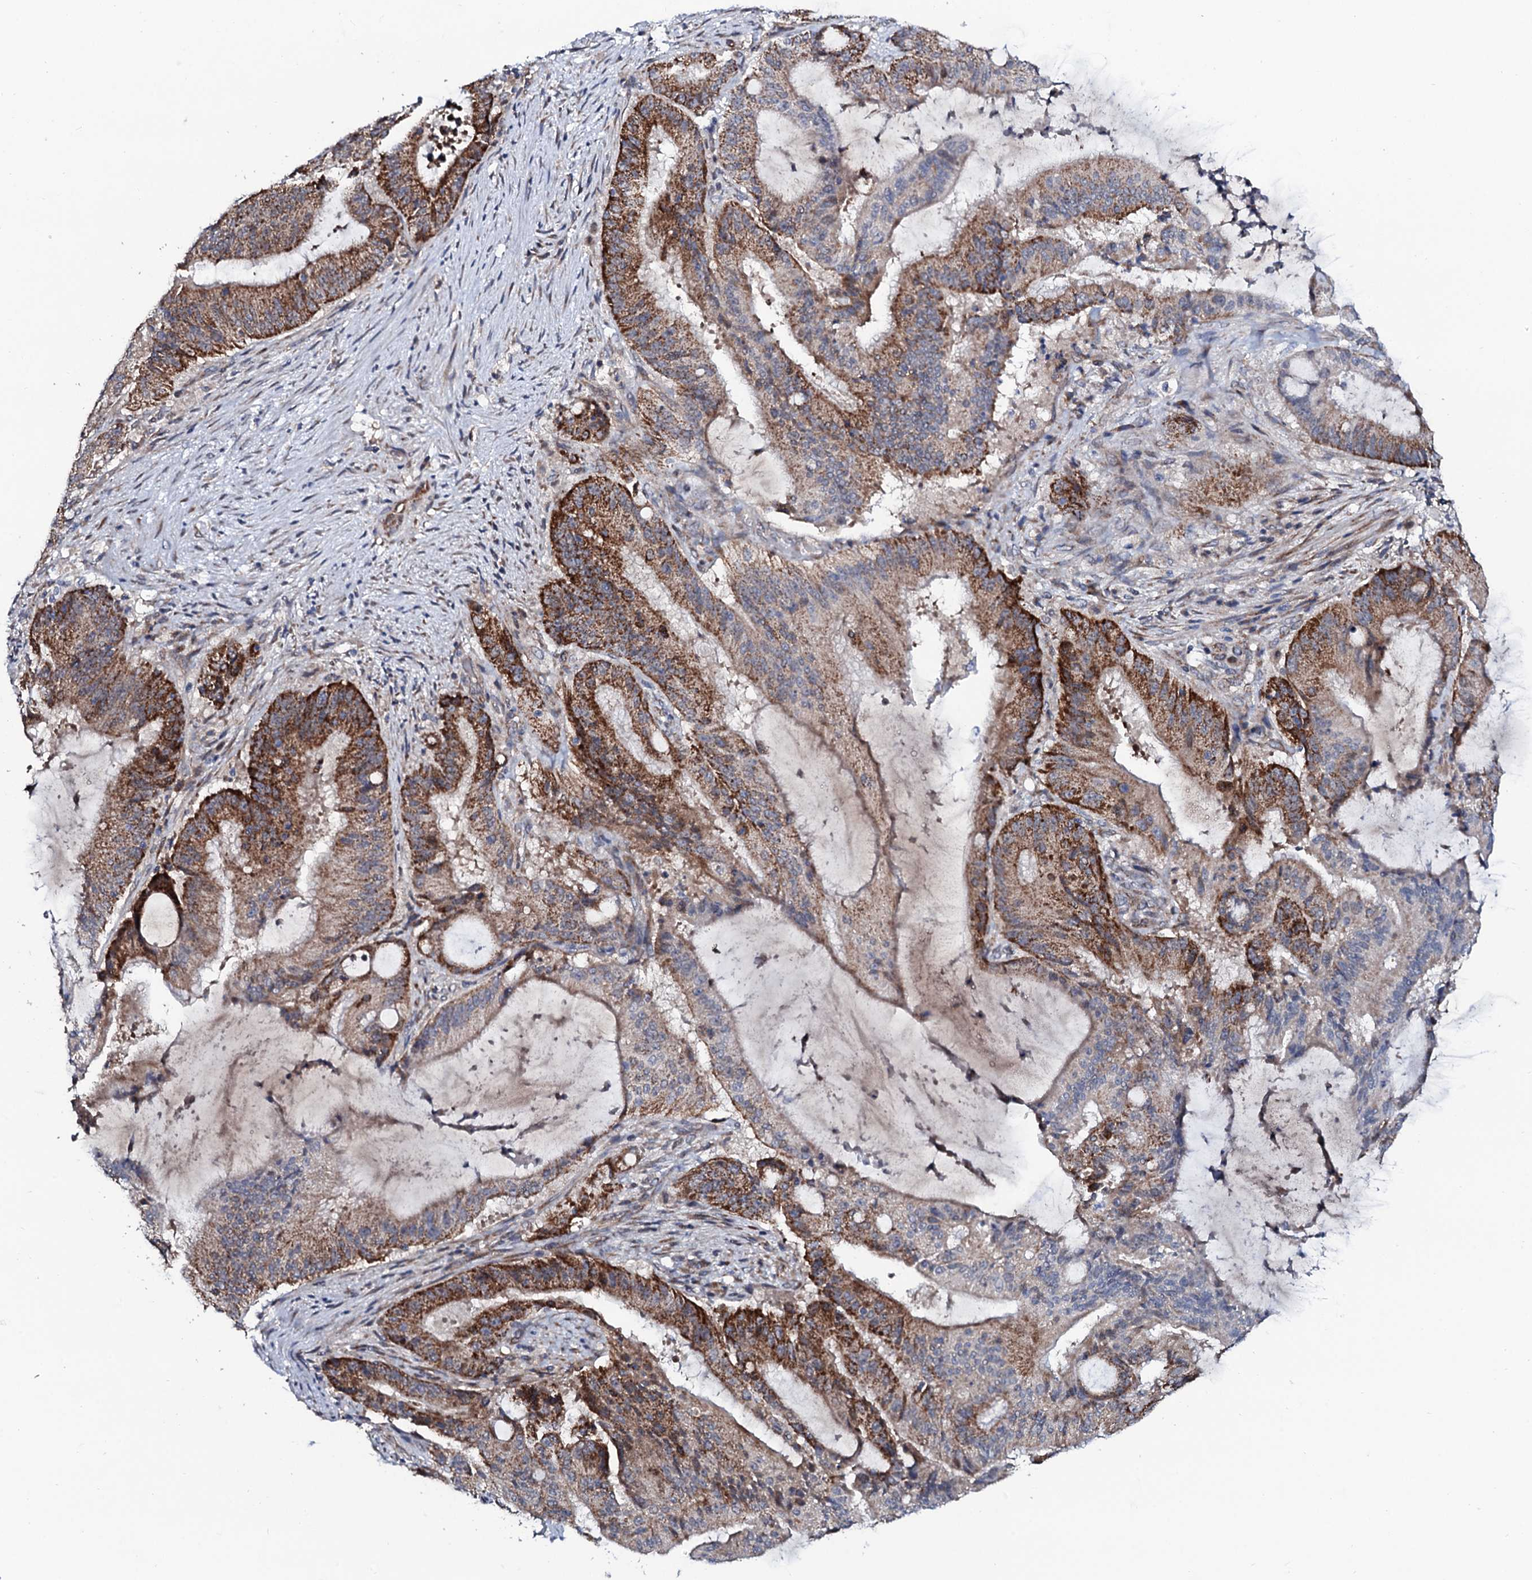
{"staining": {"intensity": "strong", "quantity": "25%-75%", "location": "cytoplasmic/membranous"}, "tissue": "liver cancer", "cell_type": "Tumor cells", "image_type": "cancer", "snomed": [{"axis": "morphology", "description": "Normal tissue, NOS"}, {"axis": "morphology", "description": "Cholangiocarcinoma"}, {"axis": "topography", "description": "Liver"}, {"axis": "topography", "description": "Peripheral nerve tissue"}], "caption": "Tumor cells demonstrate high levels of strong cytoplasmic/membranous staining in about 25%-75% of cells in liver cholangiocarcinoma.", "gene": "PPP1R3D", "patient": {"sex": "female", "age": 73}}